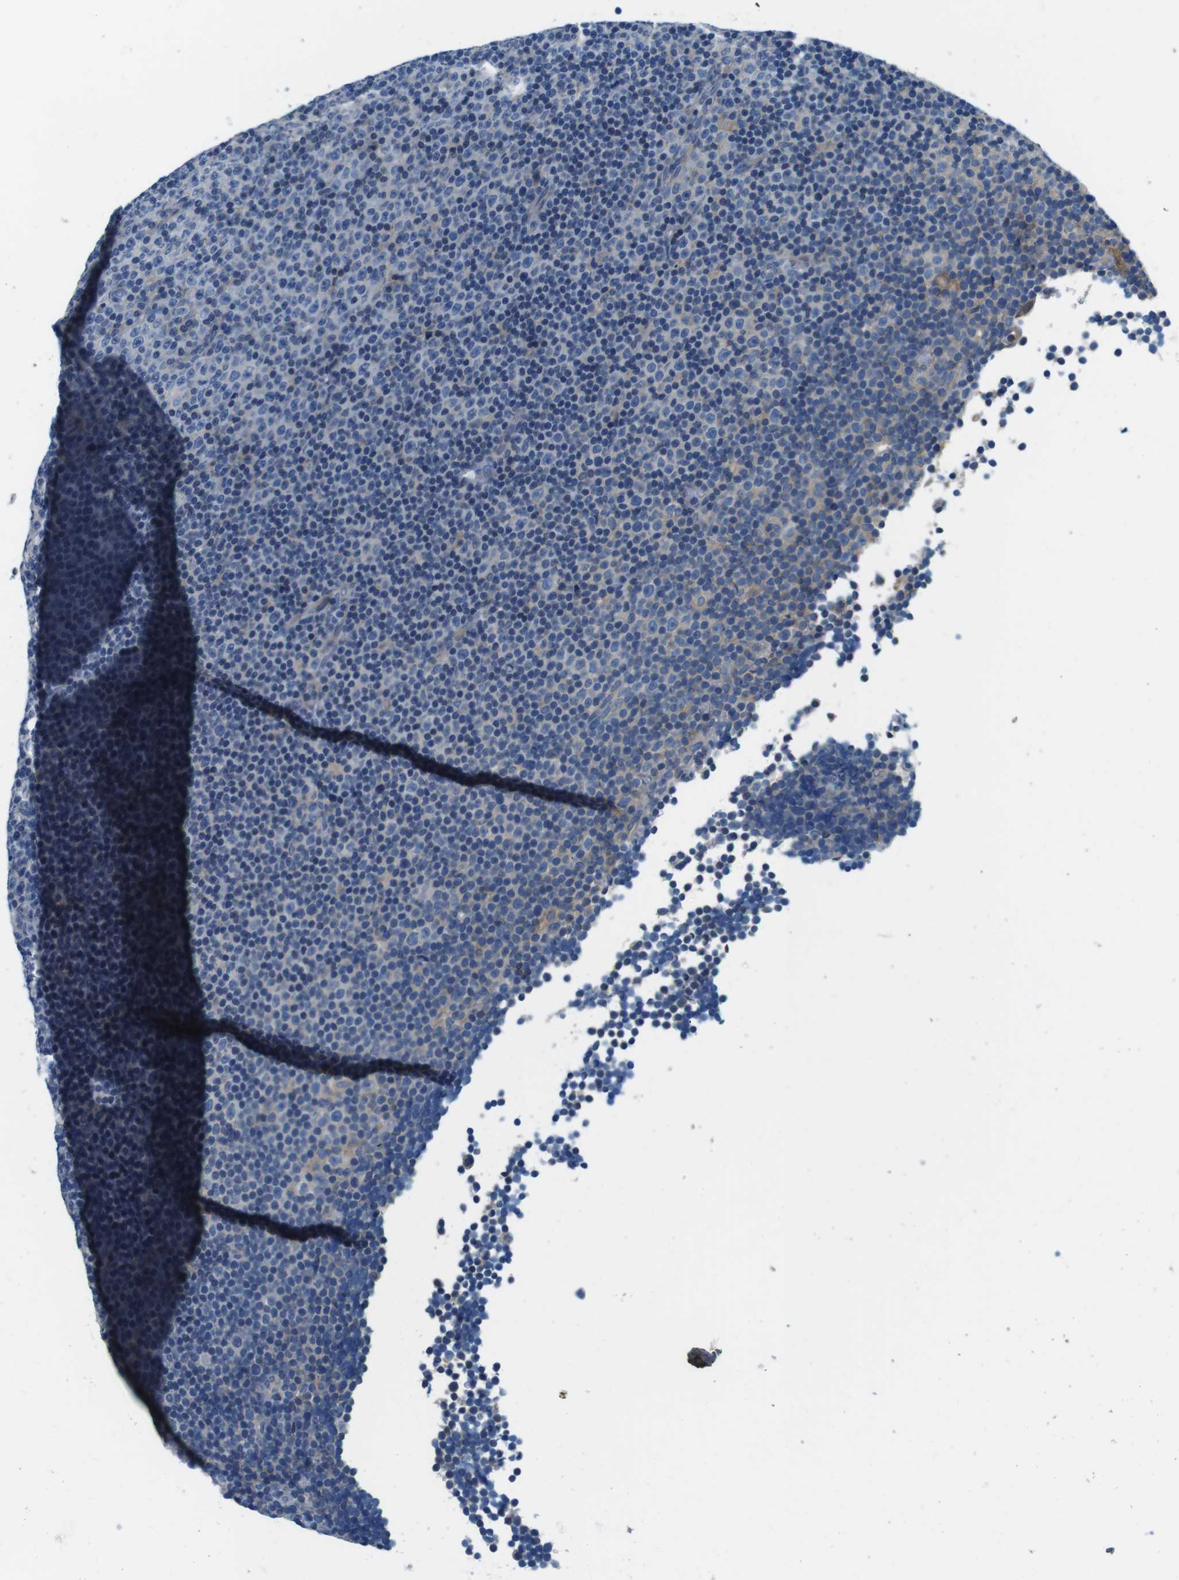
{"staining": {"intensity": "negative", "quantity": "none", "location": "none"}, "tissue": "lymphoma", "cell_type": "Tumor cells", "image_type": "cancer", "snomed": [{"axis": "morphology", "description": "Malignant lymphoma, non-Hodgkin's type, Low grade"}, {"axis": "topography", "description": "Lymph node"}], "caption": "Tumor cells are negative for brown protein staining in malignant lymphoma, non-Hodgkin's type (low-grade).", "gene": "DENND4C", "patient": {"sex": "female", "age": 67}}